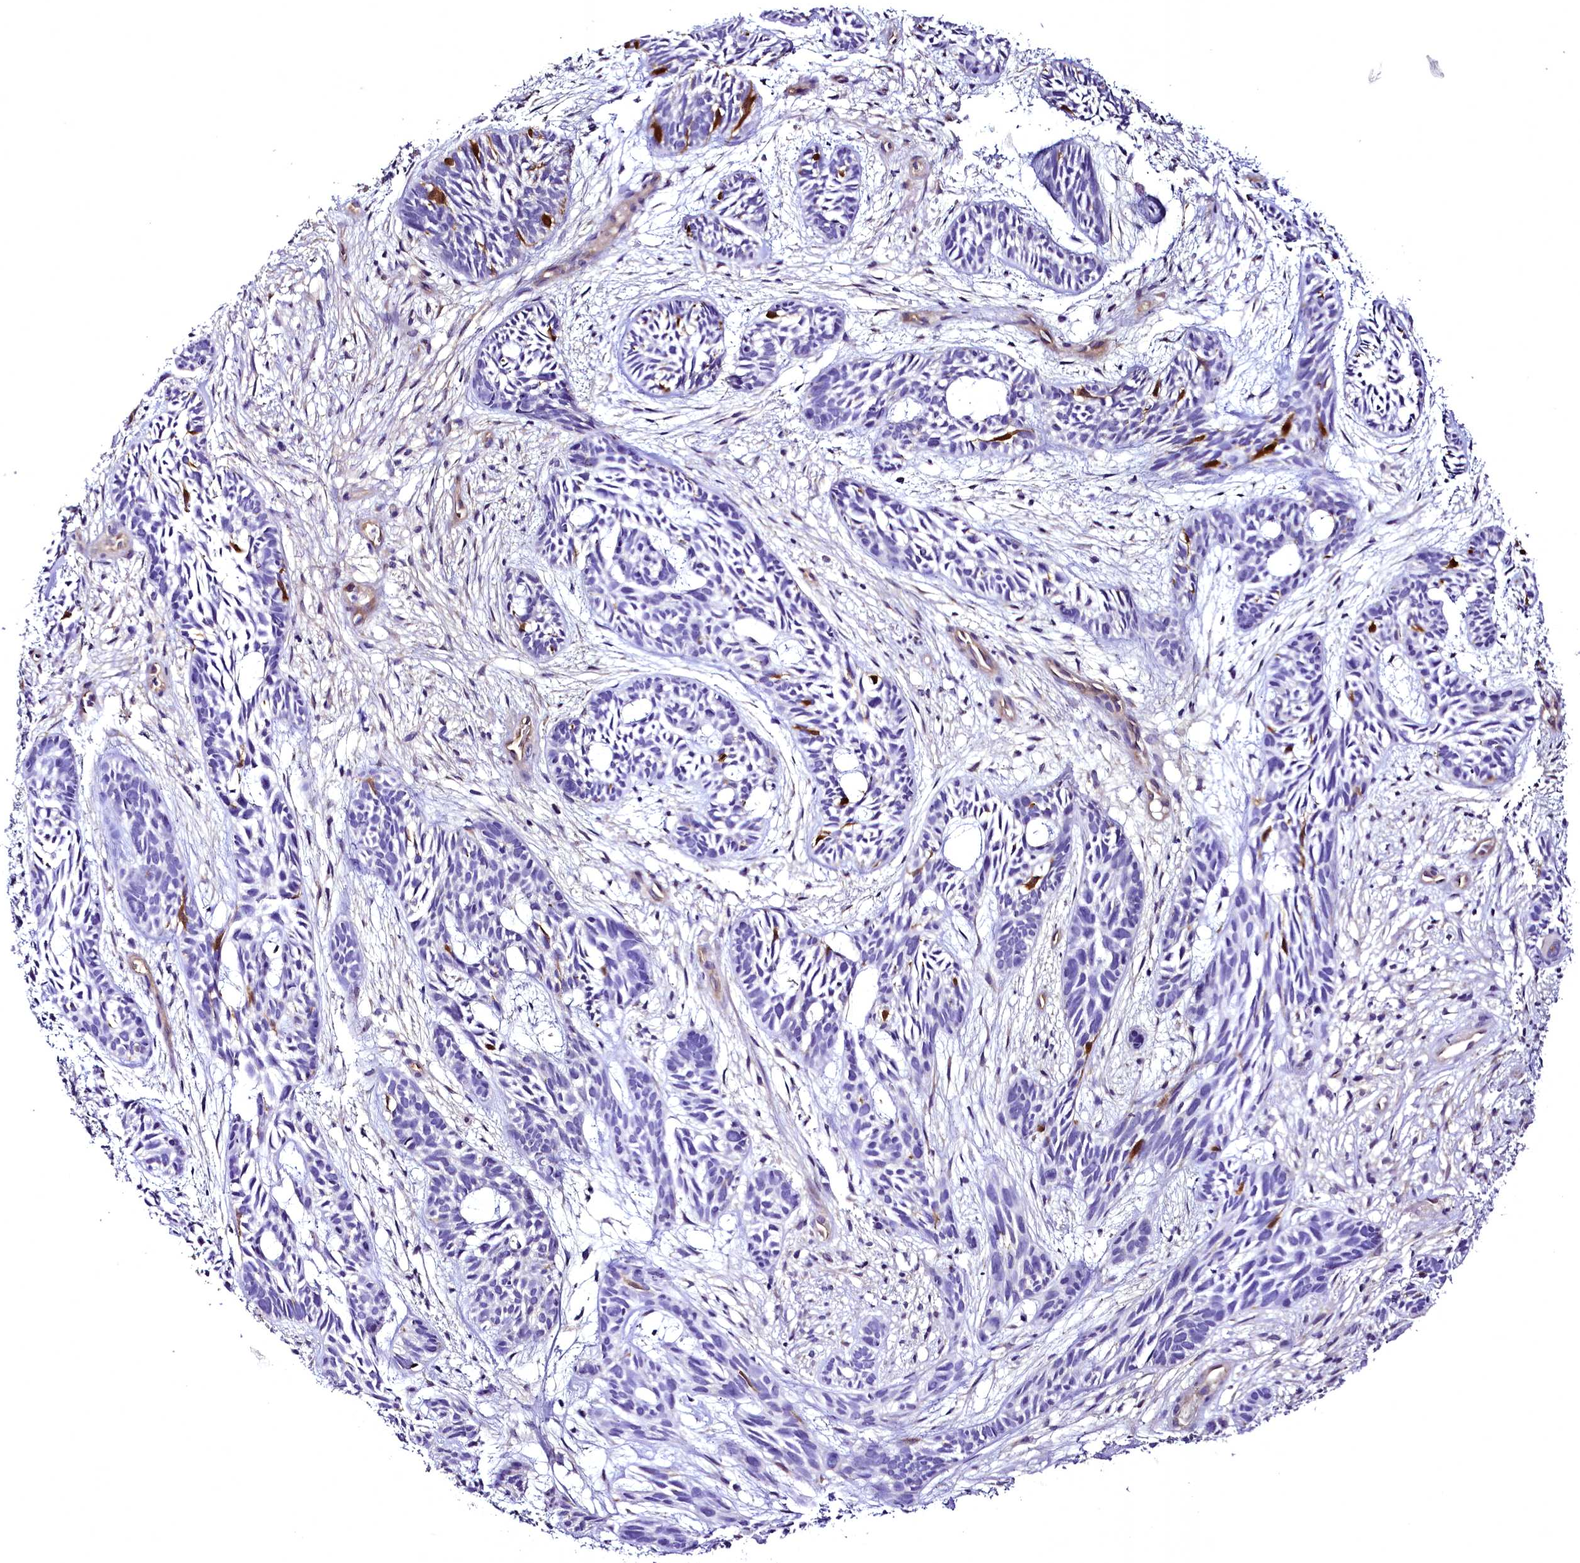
{"staining": {"intensity": "negative", "quantity": "none", "location": "none"}, "tissue": "skin cancer", "cell_type": "Tumor cells", "image_type": "cancer", "snomed": [{"axis": "morphology", "description": "Basal cell carcinoma"}, {"axis": "topography", "description": "Skin"}], "caption": "The photomicrograph reveals no staining of tumor cells in basal cell carcinoma (skin).", "gene": "STXBP1", "patient": {"sex": "male", "age": 89}}